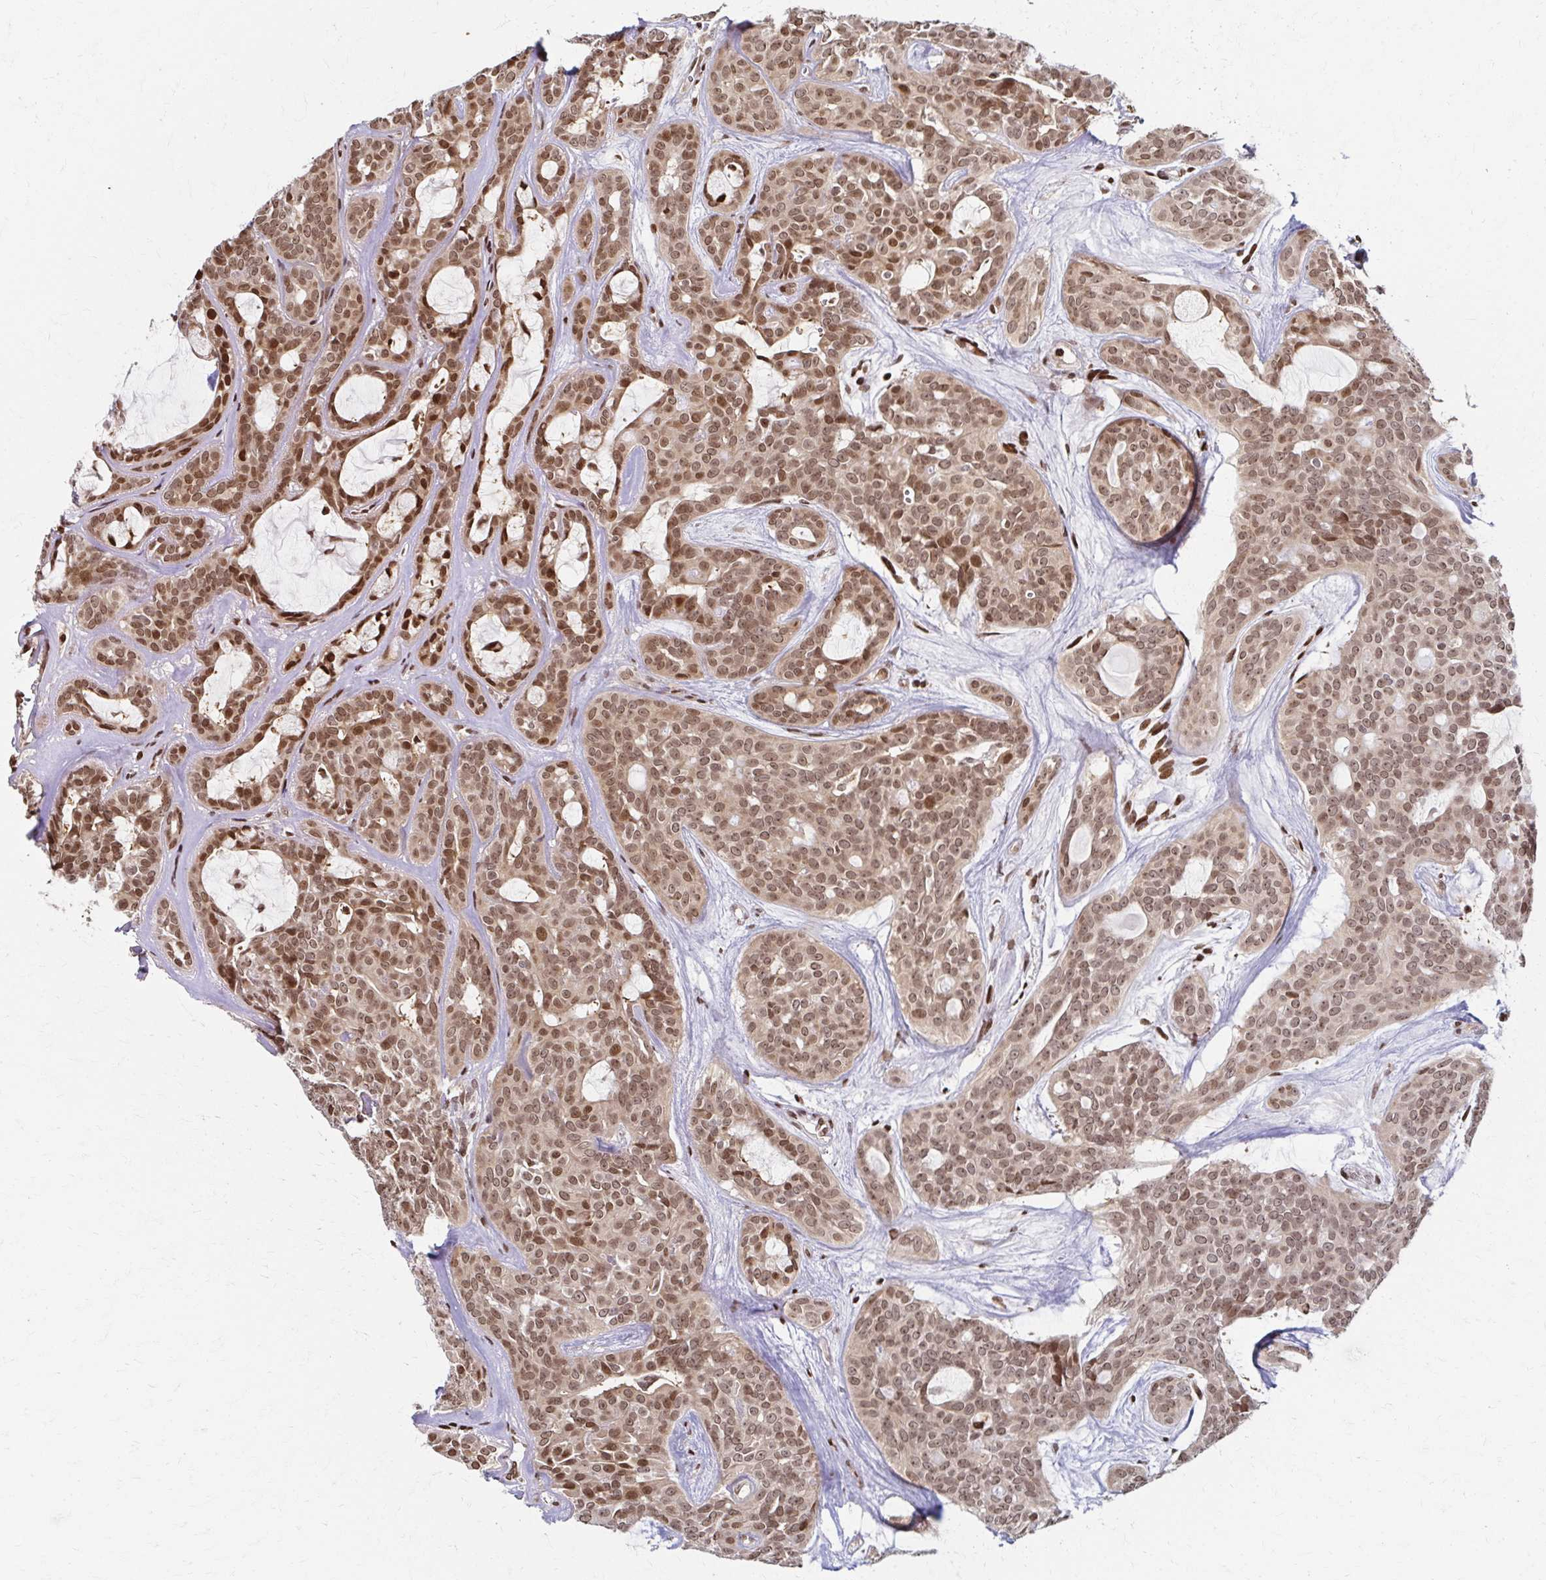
{"staining": {"intensity": "moderate", "quantity": ">75%", "location": "nuclear"}, "tissue": "head and neck cancer", "cell_type": "Tumor cells", "image_type": "cancer", "snomed": [{"axis": "morphology", "description": "Adenocarcinoma, NOS"}, {"axis": "topography", "description": "Head-Neck"}], "caption": "Head and neck cancer (adenocarcinoma) was stained to show a protein in brown. There is medium levels of moderate nuclear expression in about >75% of tumor cells.", "gene": "PSMD7", "patient": {"sex": "male", "age": 66}}